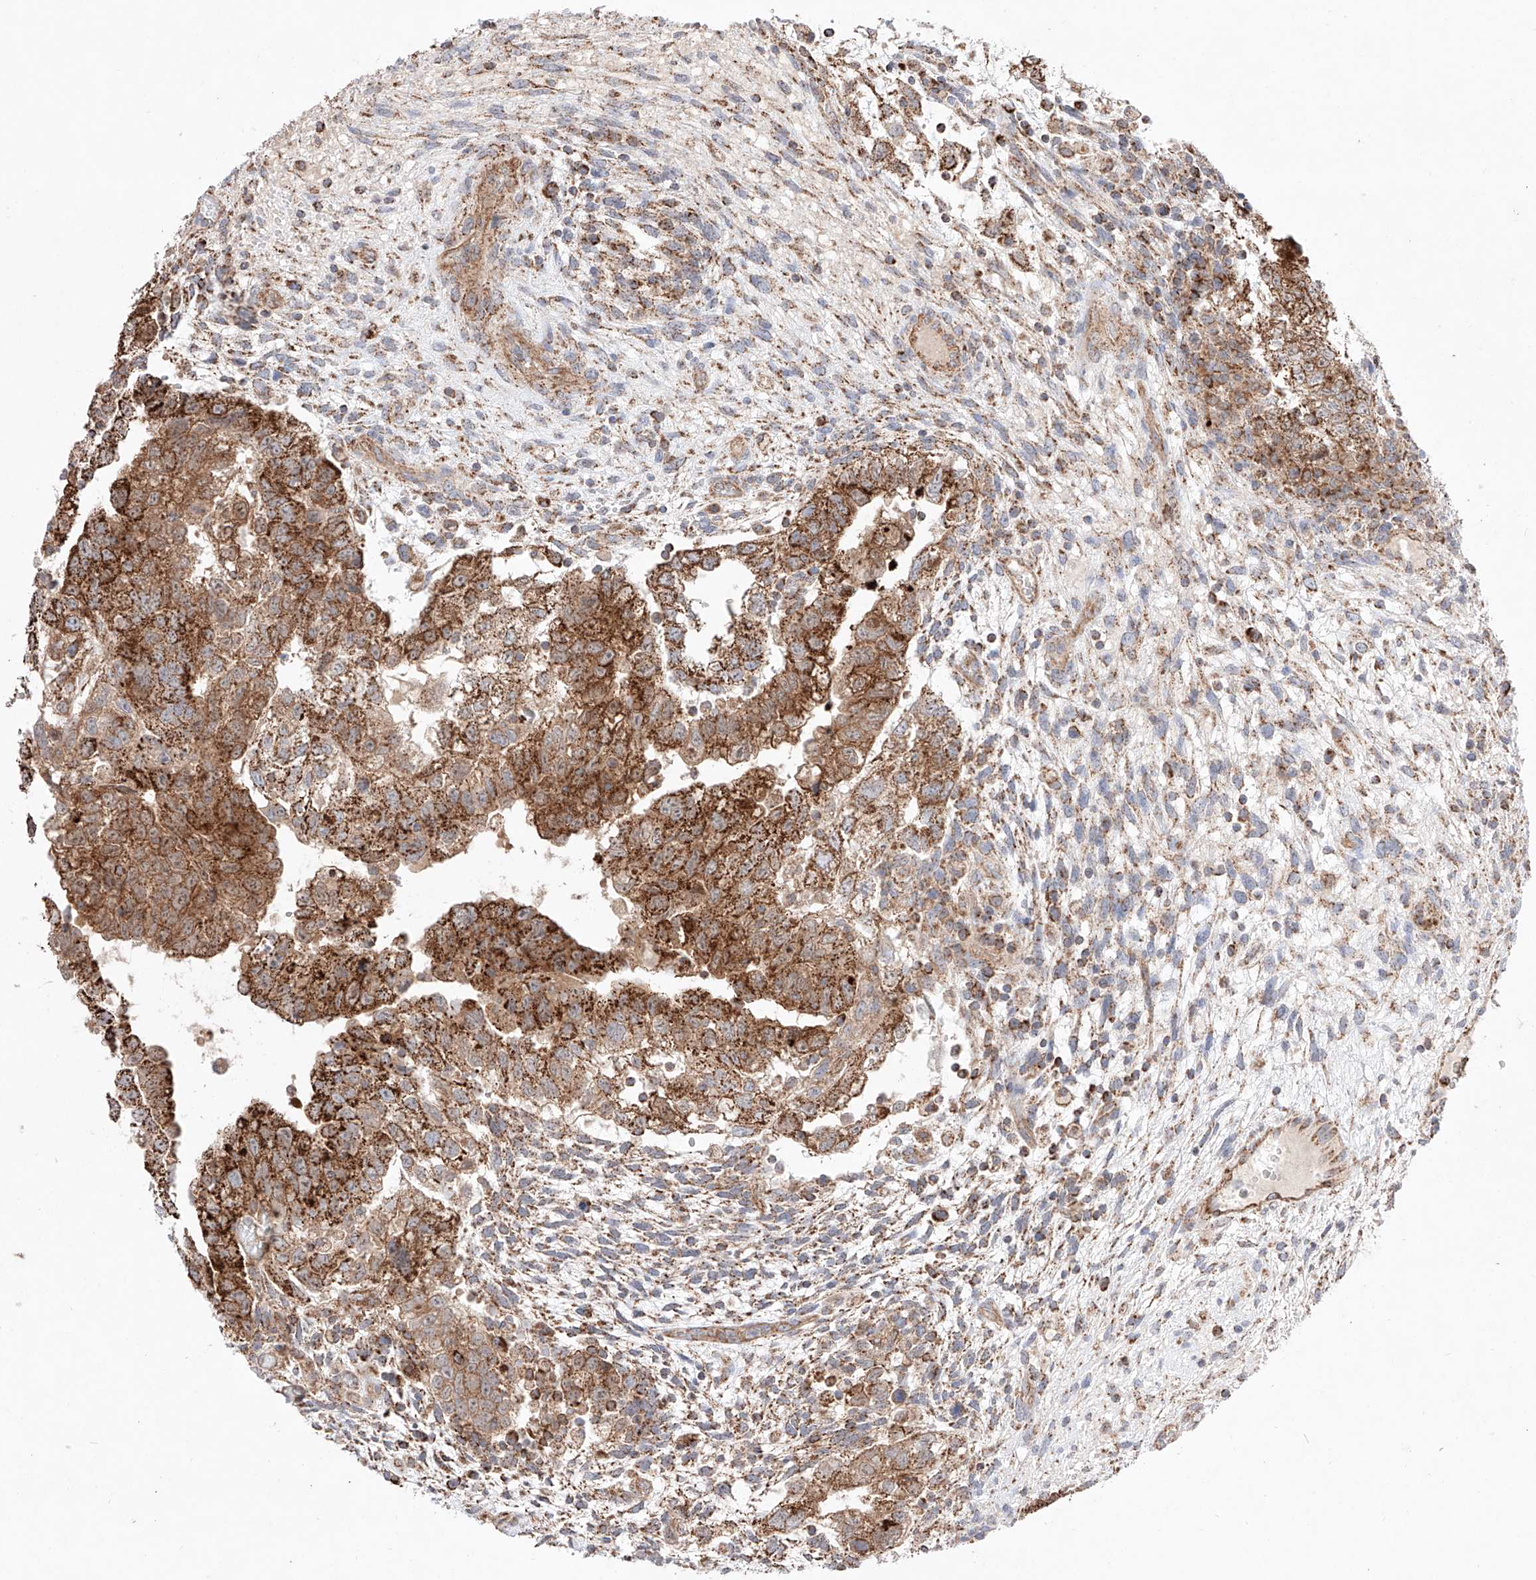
{"staining": {"intensity": "strong", "quantity": ">75%", "location": "cytoplasmic/membranous"}, "tissue": "testis cancer", "cell_type": "Tumor cells", "image_type": "cancer", "snomed": [{"axis": "morphology", "description": "Carcinoma, Embryonal, NOS"}, {"axis": "topography", "description": "Testis"}], "caption": "Immunohistochemistry (IHC) histopathology image of neoplastic tissue: embryonal carcinoma (testis) stained using IHC exhibits high levels of strong protein expression localized specifically in the cytoplasmic/membranous of tumor cells, appearing as a cytoplasmic/membranous brown color.", "gene": "KTI12", "patient": {"sex": "male", "age": 37}}